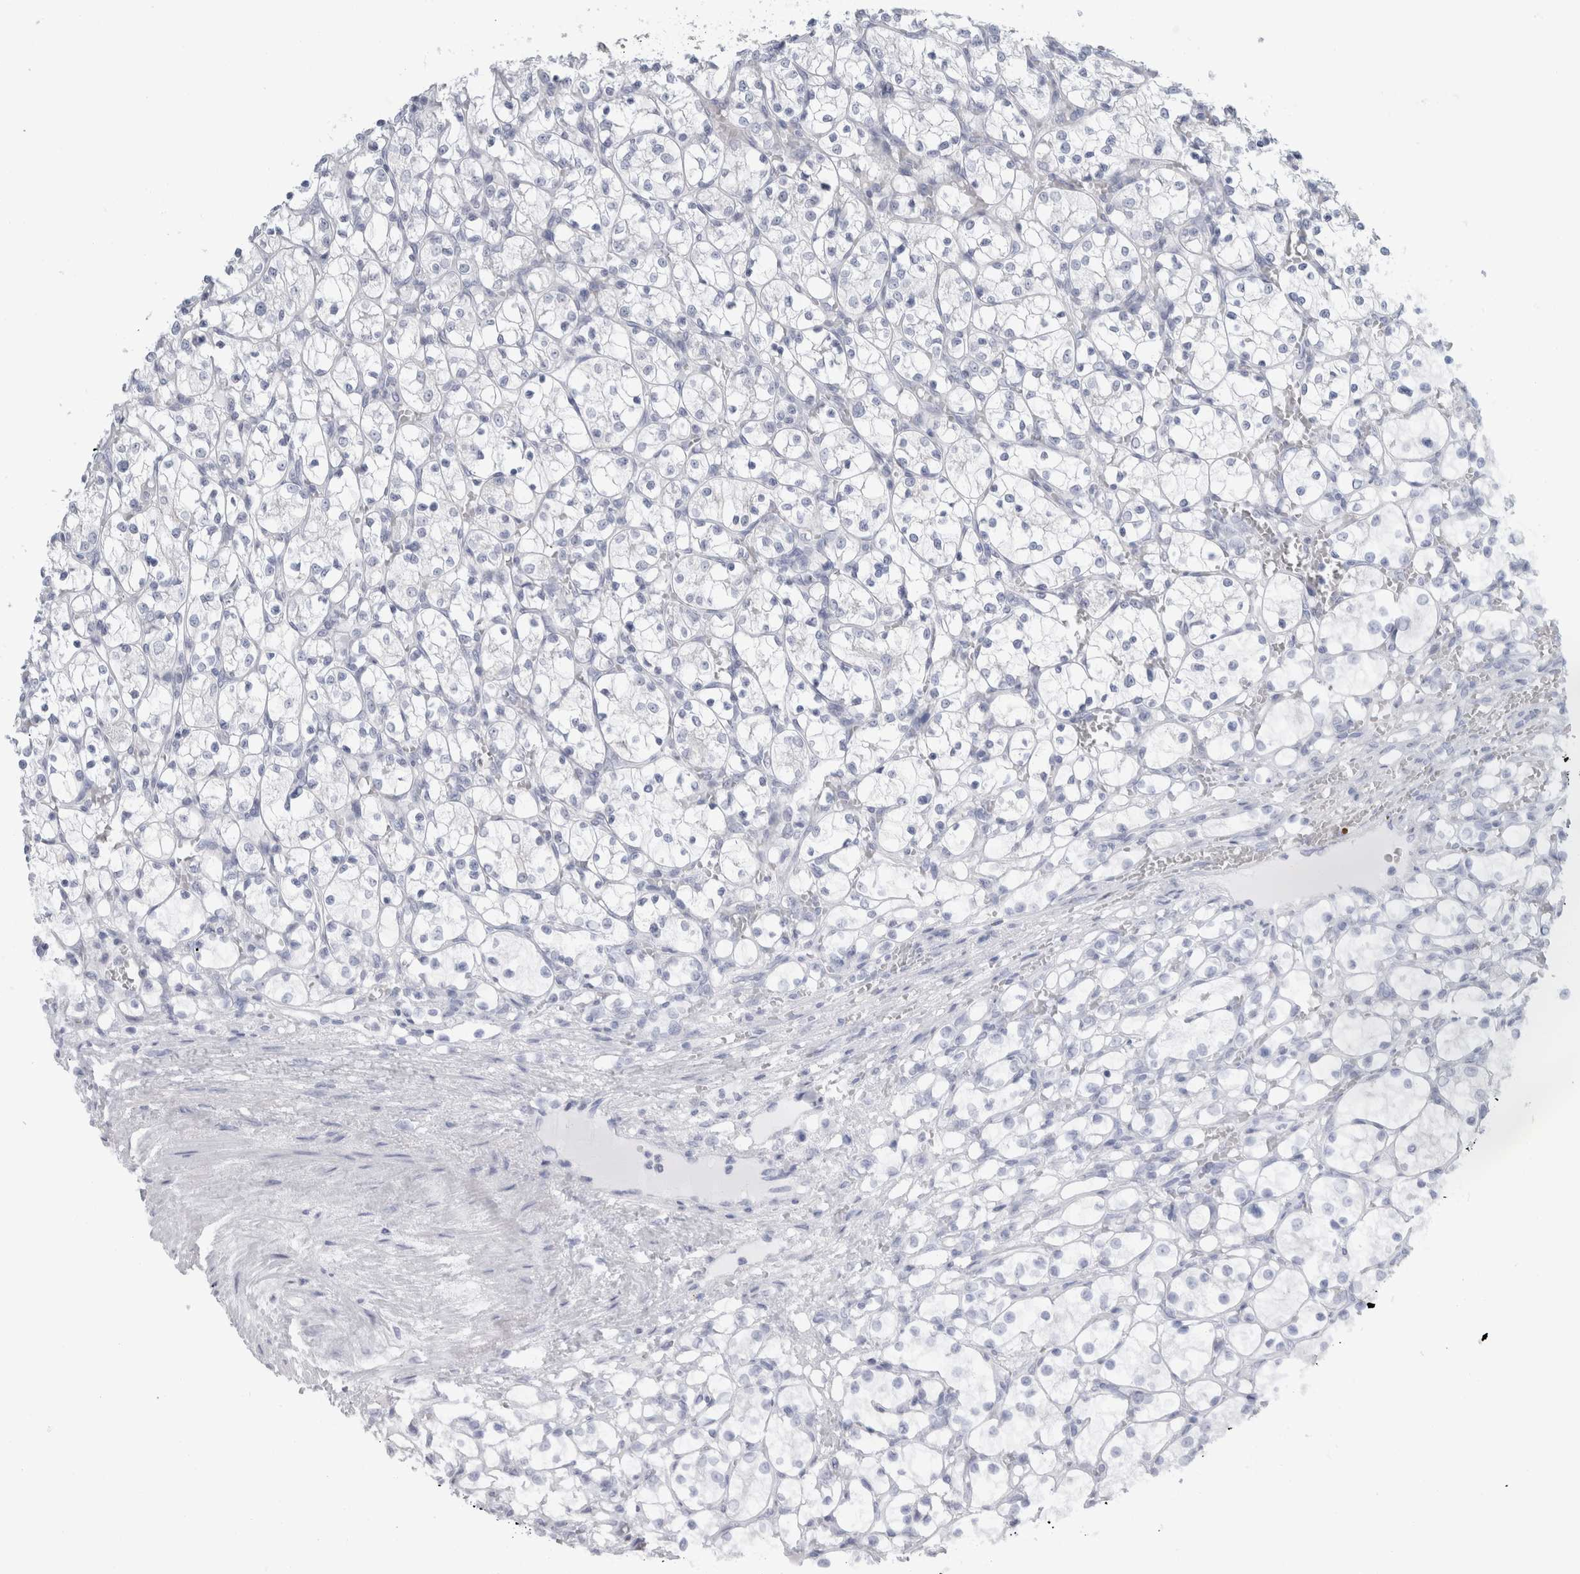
{"staining": {"intensity": "negative", "quantity": "none", "location": "none"}, "tissue": "renal cancer", "cell_type": "Tumor cells", "image_type": "cancer", "snomed": [{"axis": "morphology", "description": "Adenocarcinoma, NOS"}, {"axis": "topography", "description": "Kidney"}], "caption": "The IHC photomicrograph has no significant expression in tumor cells of renal cancer (adenocarcinoma) tissue.", "gene": "RPH3AL", "patient": {"sex": "female", "age": 69}}